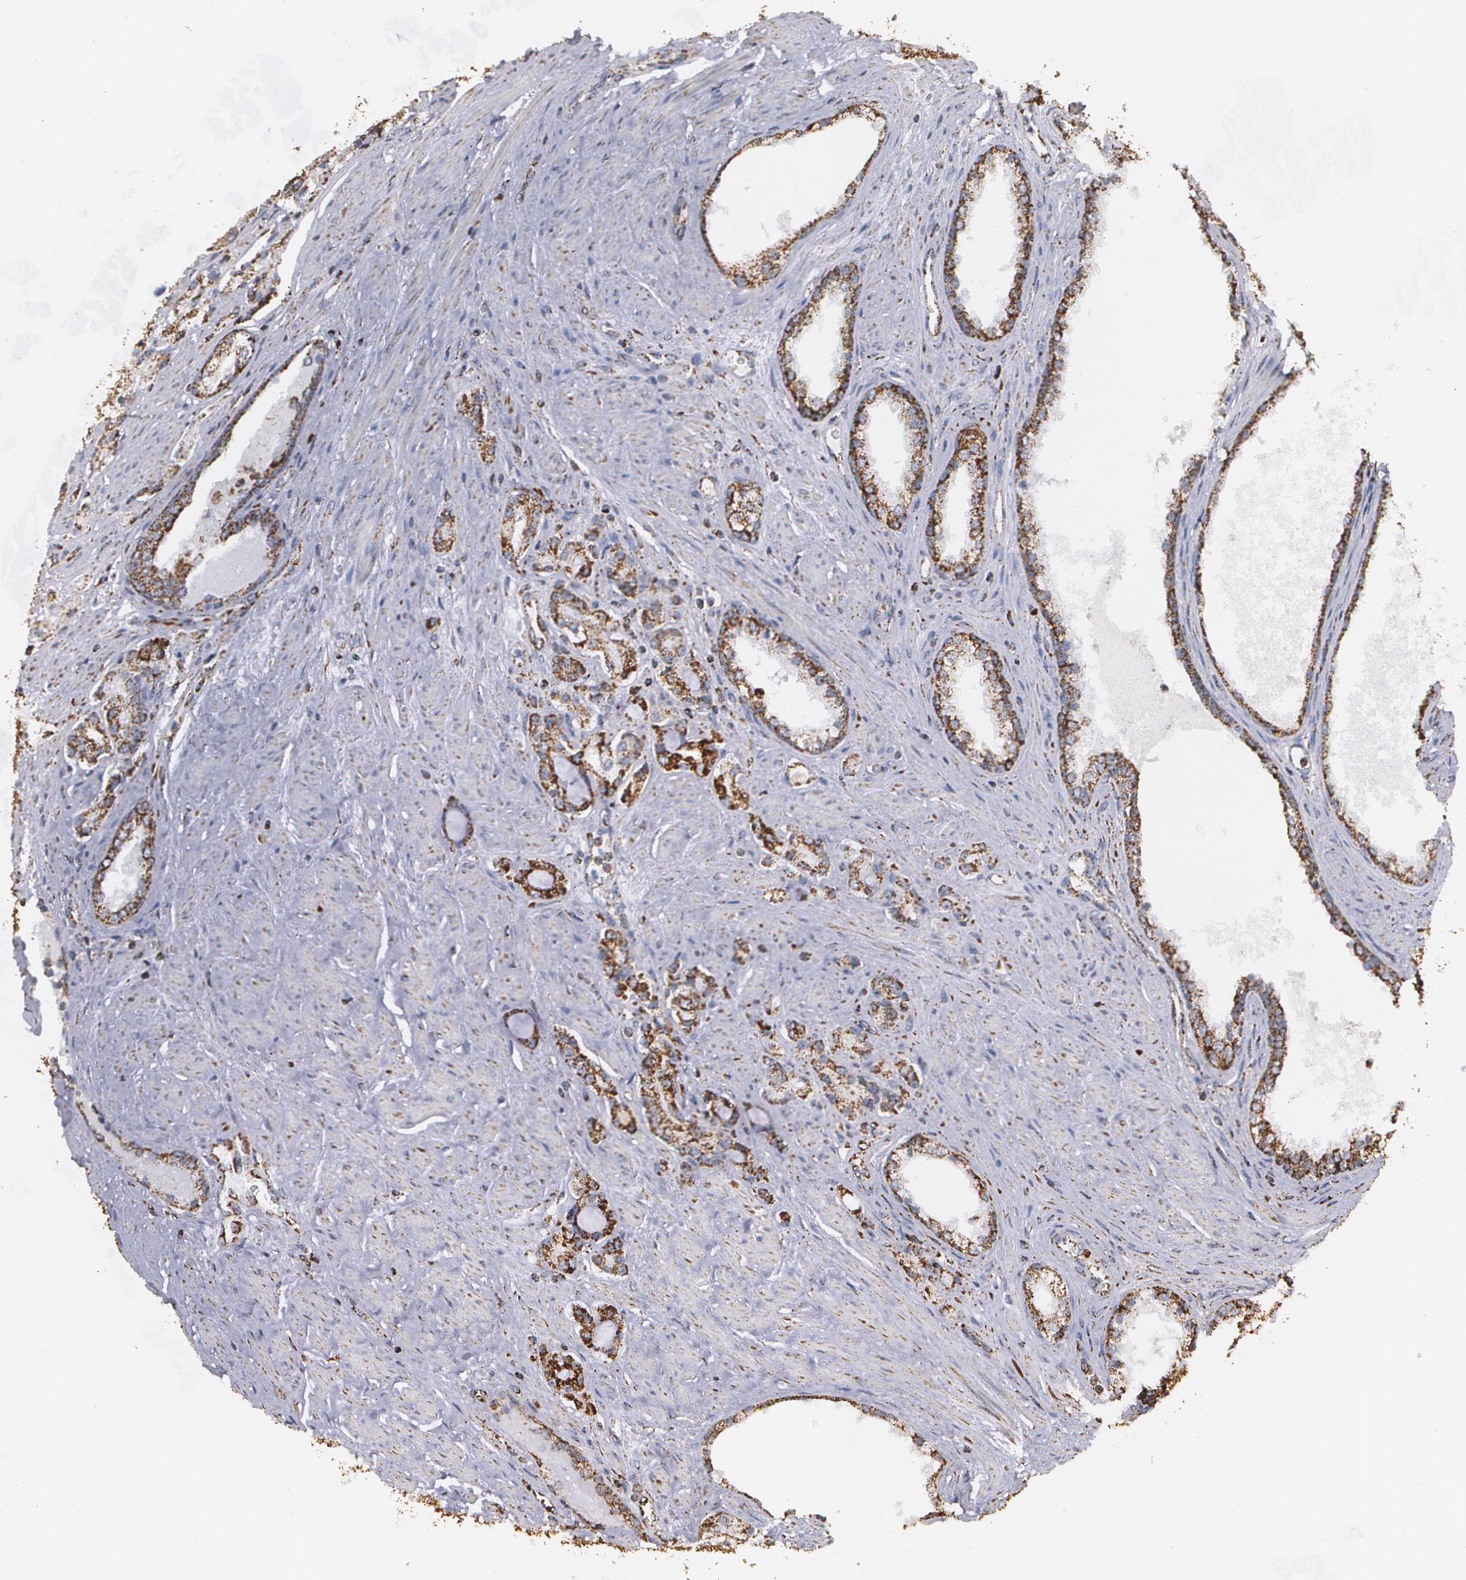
{"staining": {"intensity": "strong", "quantity": ">75%", "location": "cytoplasmic/membranous"}, "tissue": "prostate cancer", "cell_type": "Tumor cells", "image_type": "cancer", "snomed": [{"axis": "morphology", "description": "Adenocarcinoma, Medium grade"}, {"axis": "topography", "description": "Prostate"}], "caption": "Tumor cells exhibit high levels of strong cytoplasmic/membranous expression in approximately >75% of cells in prostate medium-grade adenocarcinoma. Ihc stains the protein of interest in brown and the nuclei are stained blue.", "gene": "HSPD1", "patient": {"sex": "male", "age": 72}}